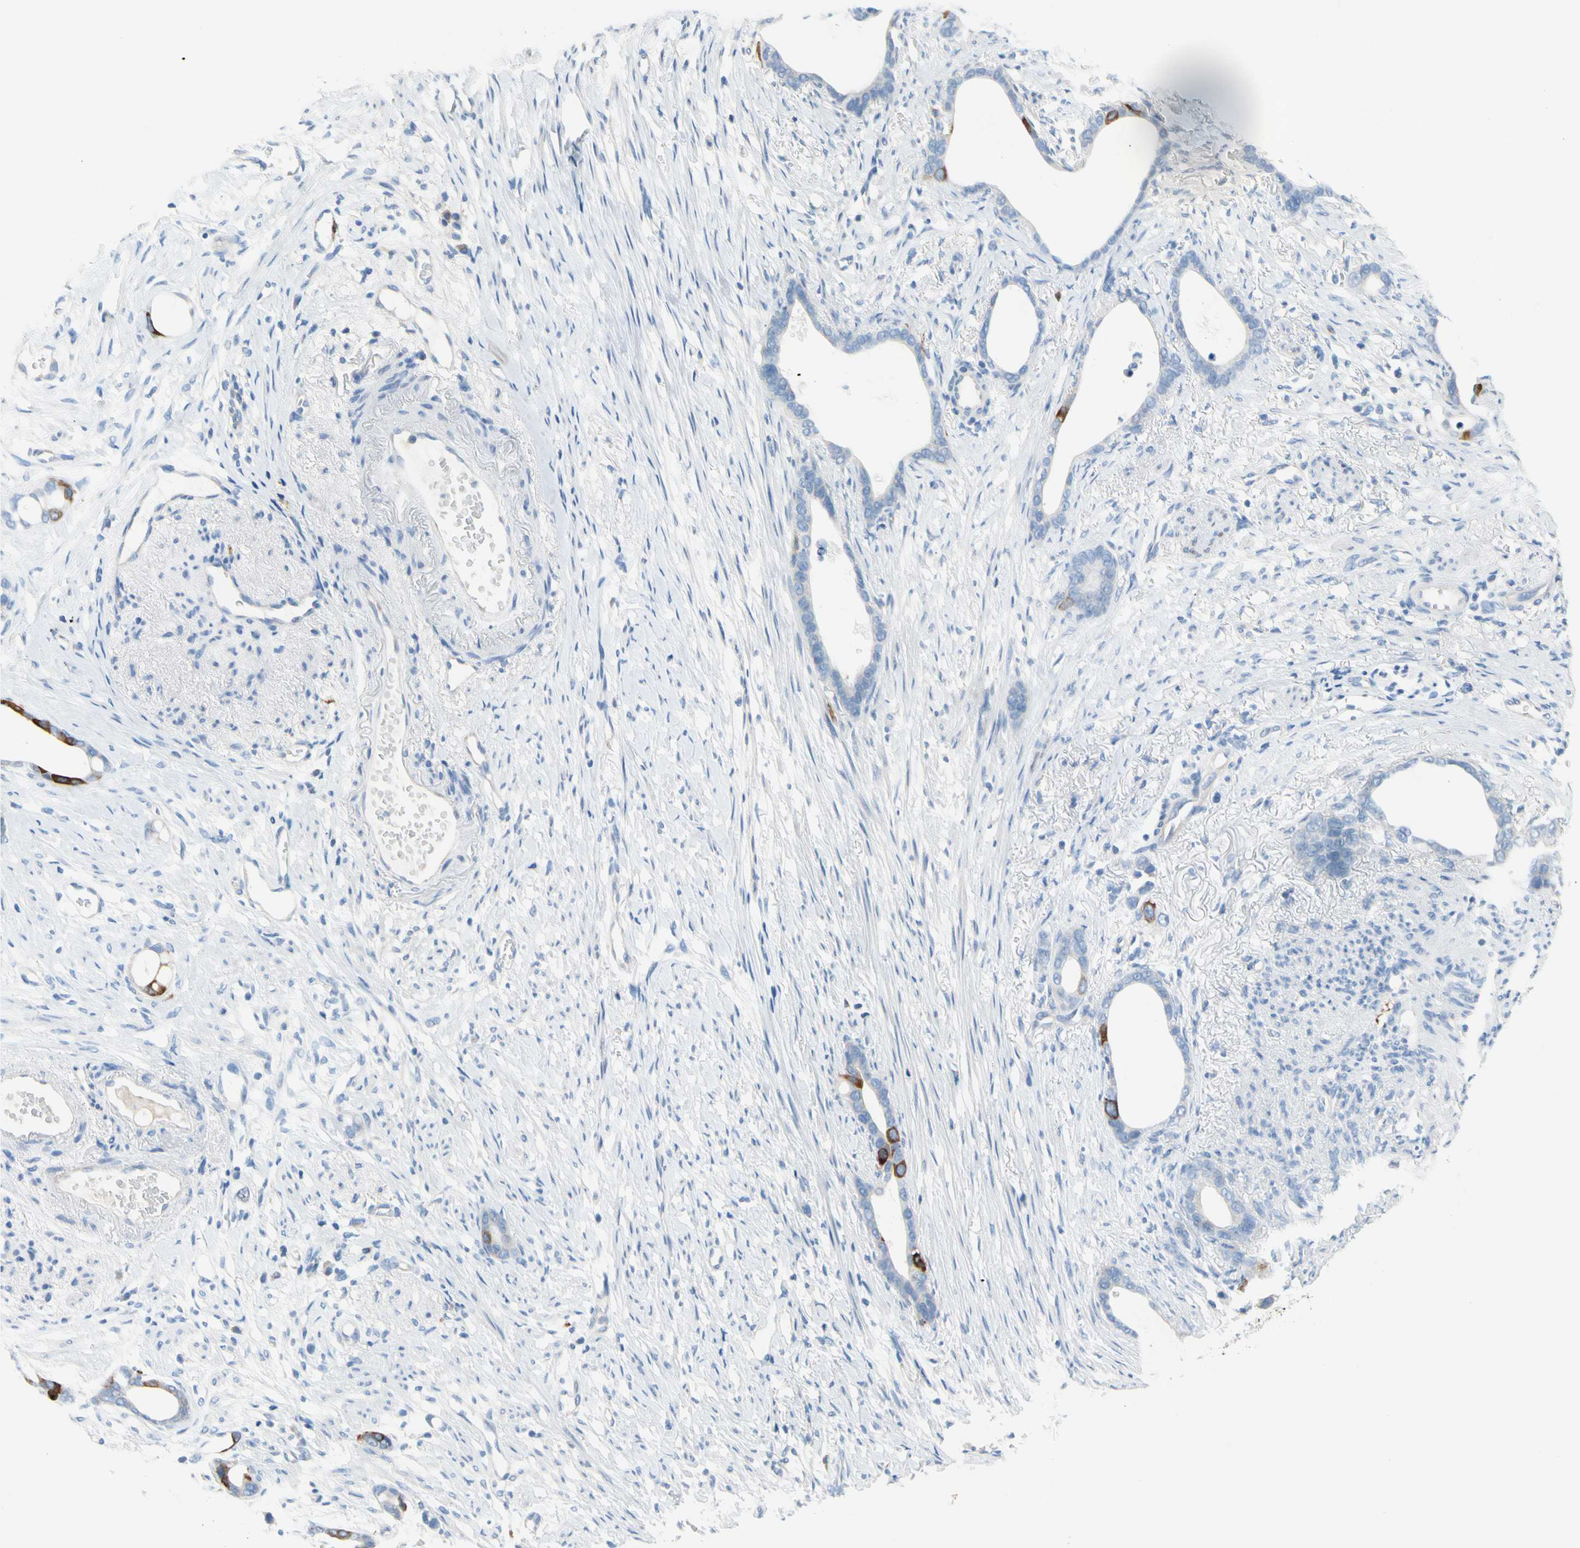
{"staining": {"intensity": "moderate", "quantity": "<25%", "location": "cytoplasmic/membranous"}, "tissue": "stomach cancer", "cell_type": "Tumor cells", "image_type": "cancer", "snomed": [{"axis": "morphology", "description": "Adenocarcinoma, NOS"}, {"axis": "topography", "description": "Stomach"}], "caption": "Stomach adenocarcinoma tissue shows moderate cytoplasmic/membranous staining in approximately <25% of tumor cells, visualized by immunohistochemistry.", "gene": "TACC3", "patient": {"sex": "female", "age": 75}}